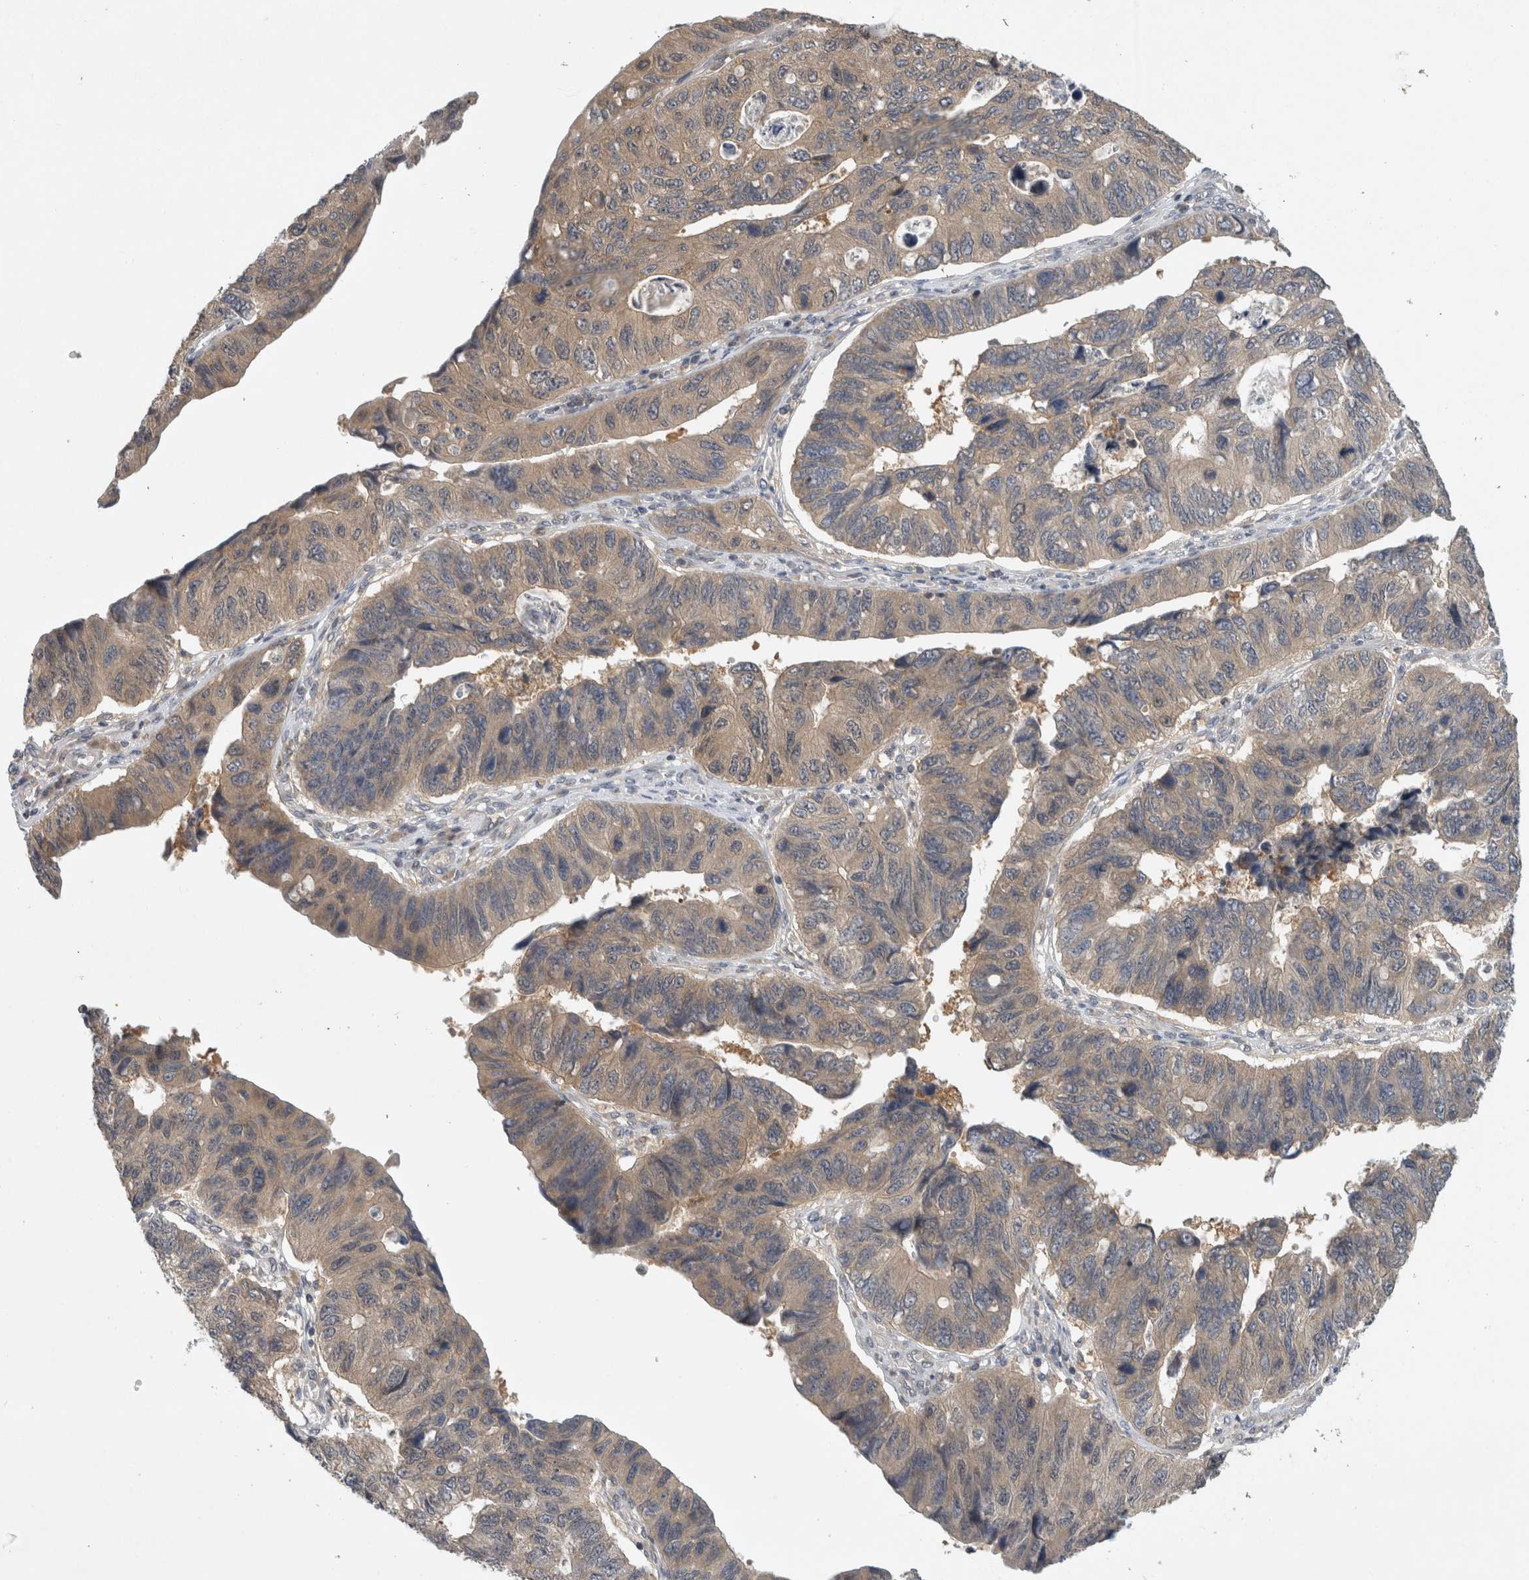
{"staining": {"intensity": "weak", "quantity": "25%-75%", "location": "cytoplasmic/membranous"}, "tissue": "stomach cancer", "cell_type": "Tumor cells", "image_type": "cancer", "snomed": [{"axis": "morphology", "description": "Adenocarcinoma, NOS"}, {"axis": "topography", "description": "Stomach"}], "caption": "High-magnification brightfield microscopy of stomach cancer (adenocarcinoma) stained with DAB (3,3'-diaminobenzidine) (brown) and counterstained with hematoxylin (blue). tumor cells exhibit weak cytoplasmic/membranous expression is identified in approximately25%-75% of cells.", "gene": "AASDHPPT", "patient": {"sex": "male", "age": 59}}